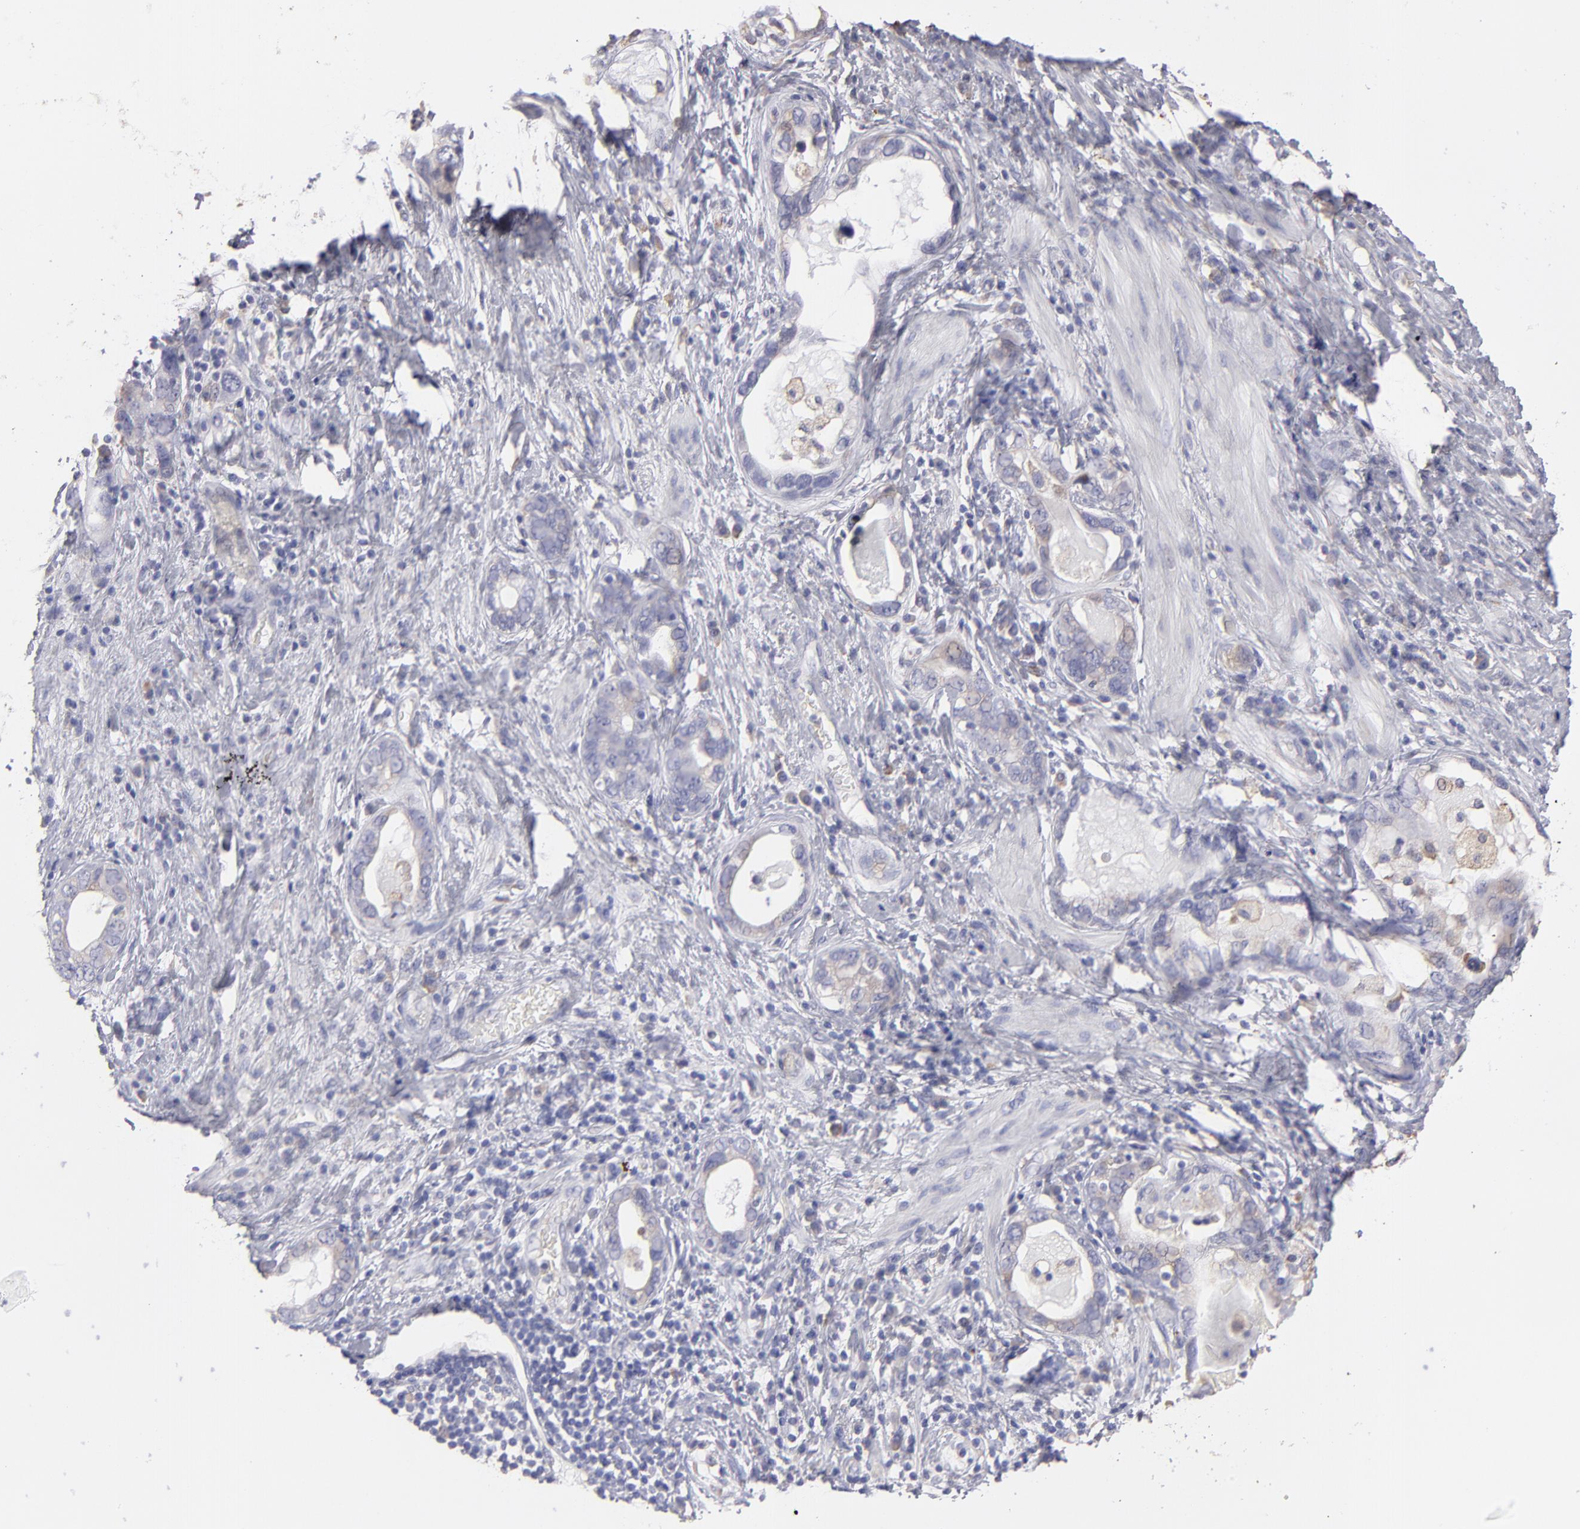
{"staining": {"intensity": "weak", "quantity": "25%-75%", "location": "cytoplasmic/membranous"}, "tissue": "stomach cancer", "cell_type": "Tumor cells", "image_type": "cancer", "snomed": [{"axis": "morphology", "description": "Adenocarcinoma, NOS"}, {"axis": "topography", "description": "Stomach, lower"}], "caption": "A micrograph of human adenocarcinoma (stomach) stained for a protein displays weak cytoplasmic/membranous brown staining in tumor cells.", "gene": "CALR", "patient": {"sex": "female", "age": 93}}